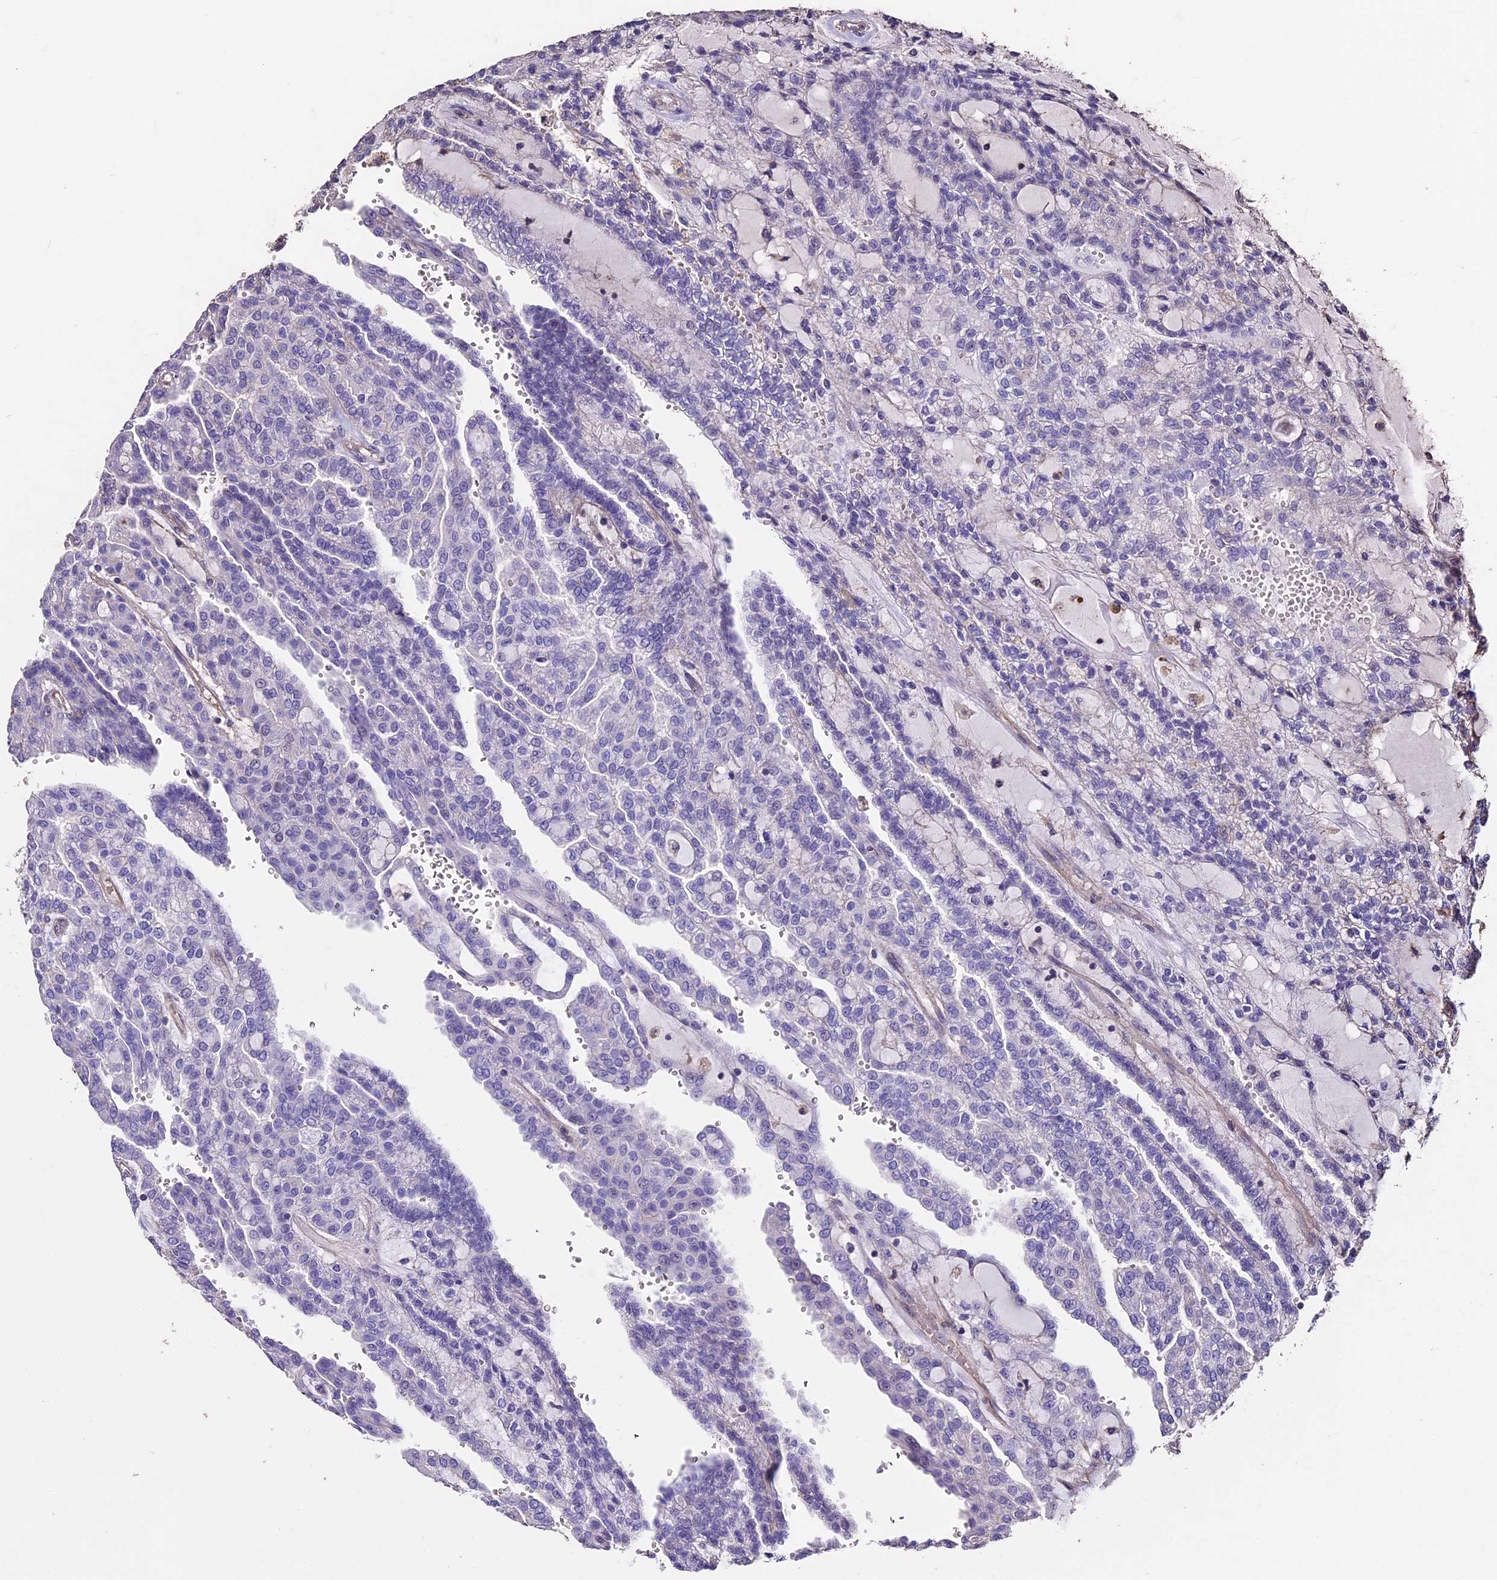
{"staining": {"intensity": "negative", "quantity": "none", "location": "none"}, "tissue": "renal cancer", "cell_type": "Tumor cells", "image_type": "cancer", "snomed": [{"axis": "morphology", "description": "Adenocarcinoma, NOS"}, {"axis": "topography", "description": "Kidney"}], "caption": "This is a photomicrograph of immunohistochemistry staining of adenocarcinoma (renal), which shows no expression in tumor cells.", "gene": "USB1", "patient": {"sex": "male", "age": 63}}